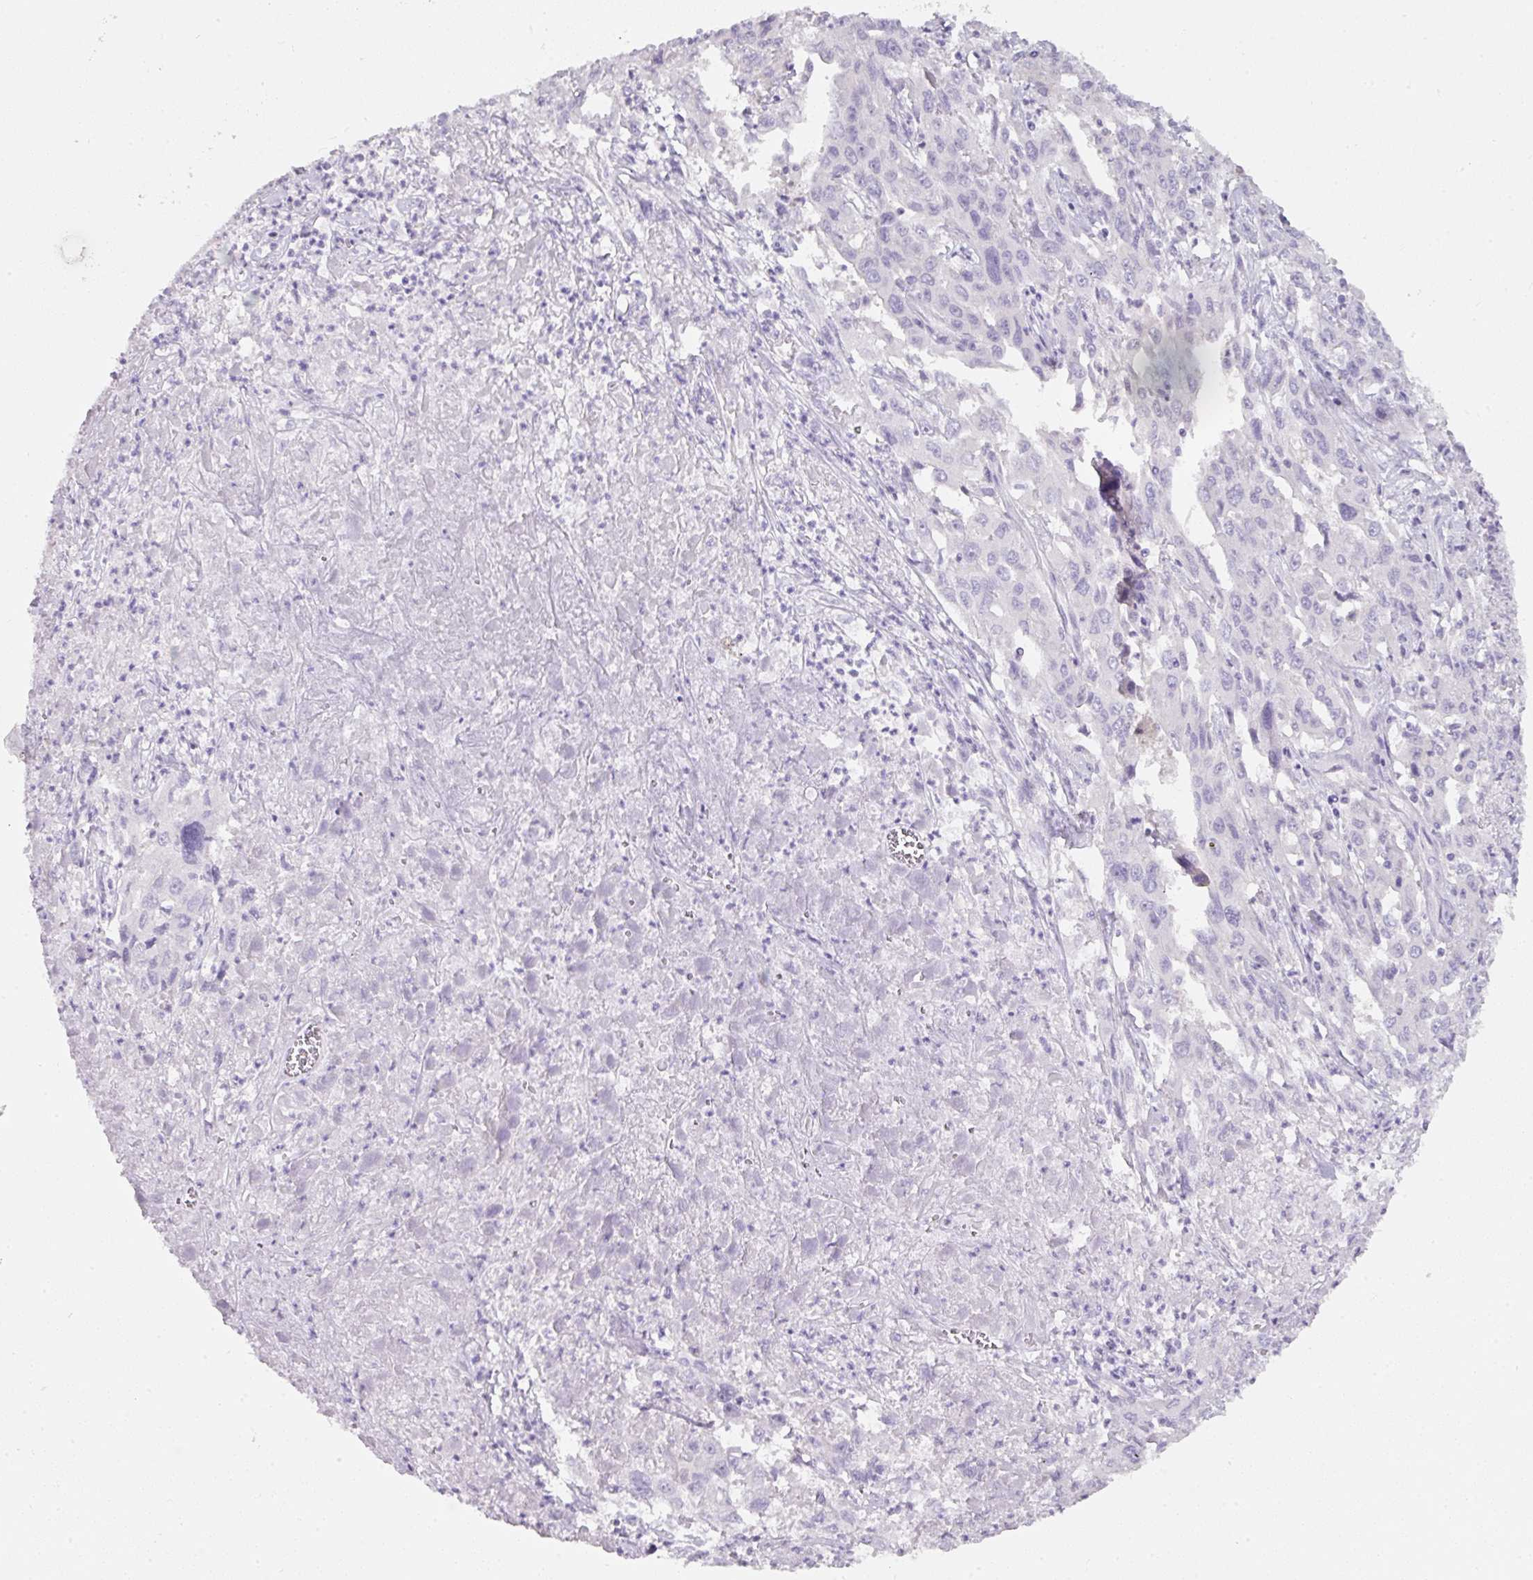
{"staining": {"intensity": "negative", "quantity": "none", "location": "none"}, "tissue": "liver cancer", "cell_type": "Tumor cells", "image_type": "cancer", "snomed": [{"axis": "morphology", "description": "Carcinoma, Hepatocellular, NOS"}, {"axis": "topography", "description": "Liver"}], "caption": "Histopathology image shows no protein positivity in tumor cells of hepatocellular carcinoma (liver) tissue.", "gene": "SLC2A2", "patient": {"sex": "male", "age": 63}}